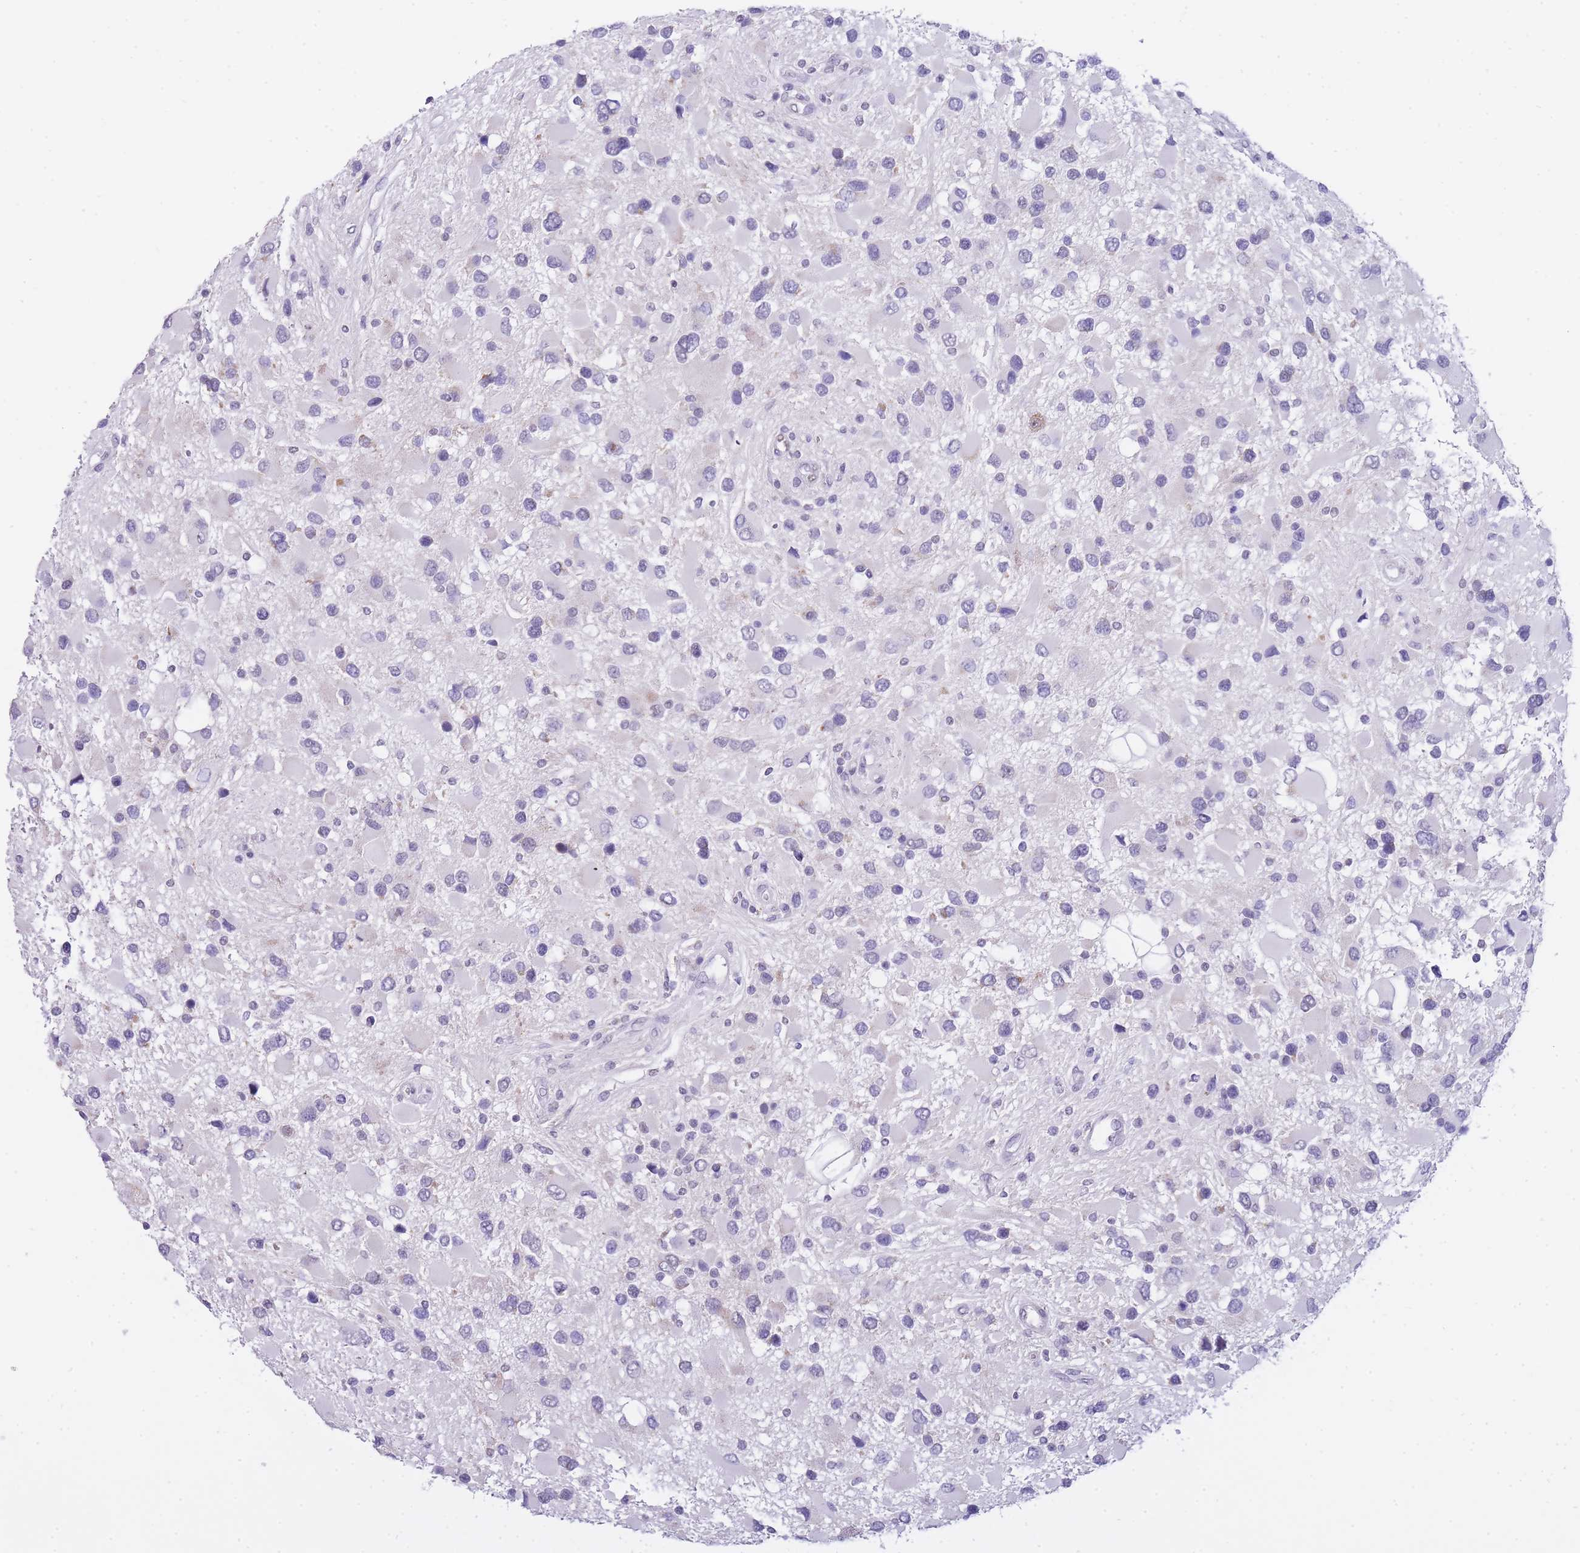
{"staining": {"intensity": "negative", "quantity": "none", "location": "none"}, "tissue": "glioma", "cell_type": "Tumor cells", "image_type": "cancer", "snomed": [{"axis": "morphology", "description": "Glioma, malignant, High grade"}, {"axis": "topography", "description": "Brain"}], "caption": "This is an immunohistochemistry image of glioma. There is no positivity in tumor cells.", "gene": "FRAT2", "patient": {"sex": "male", "age": 53}}